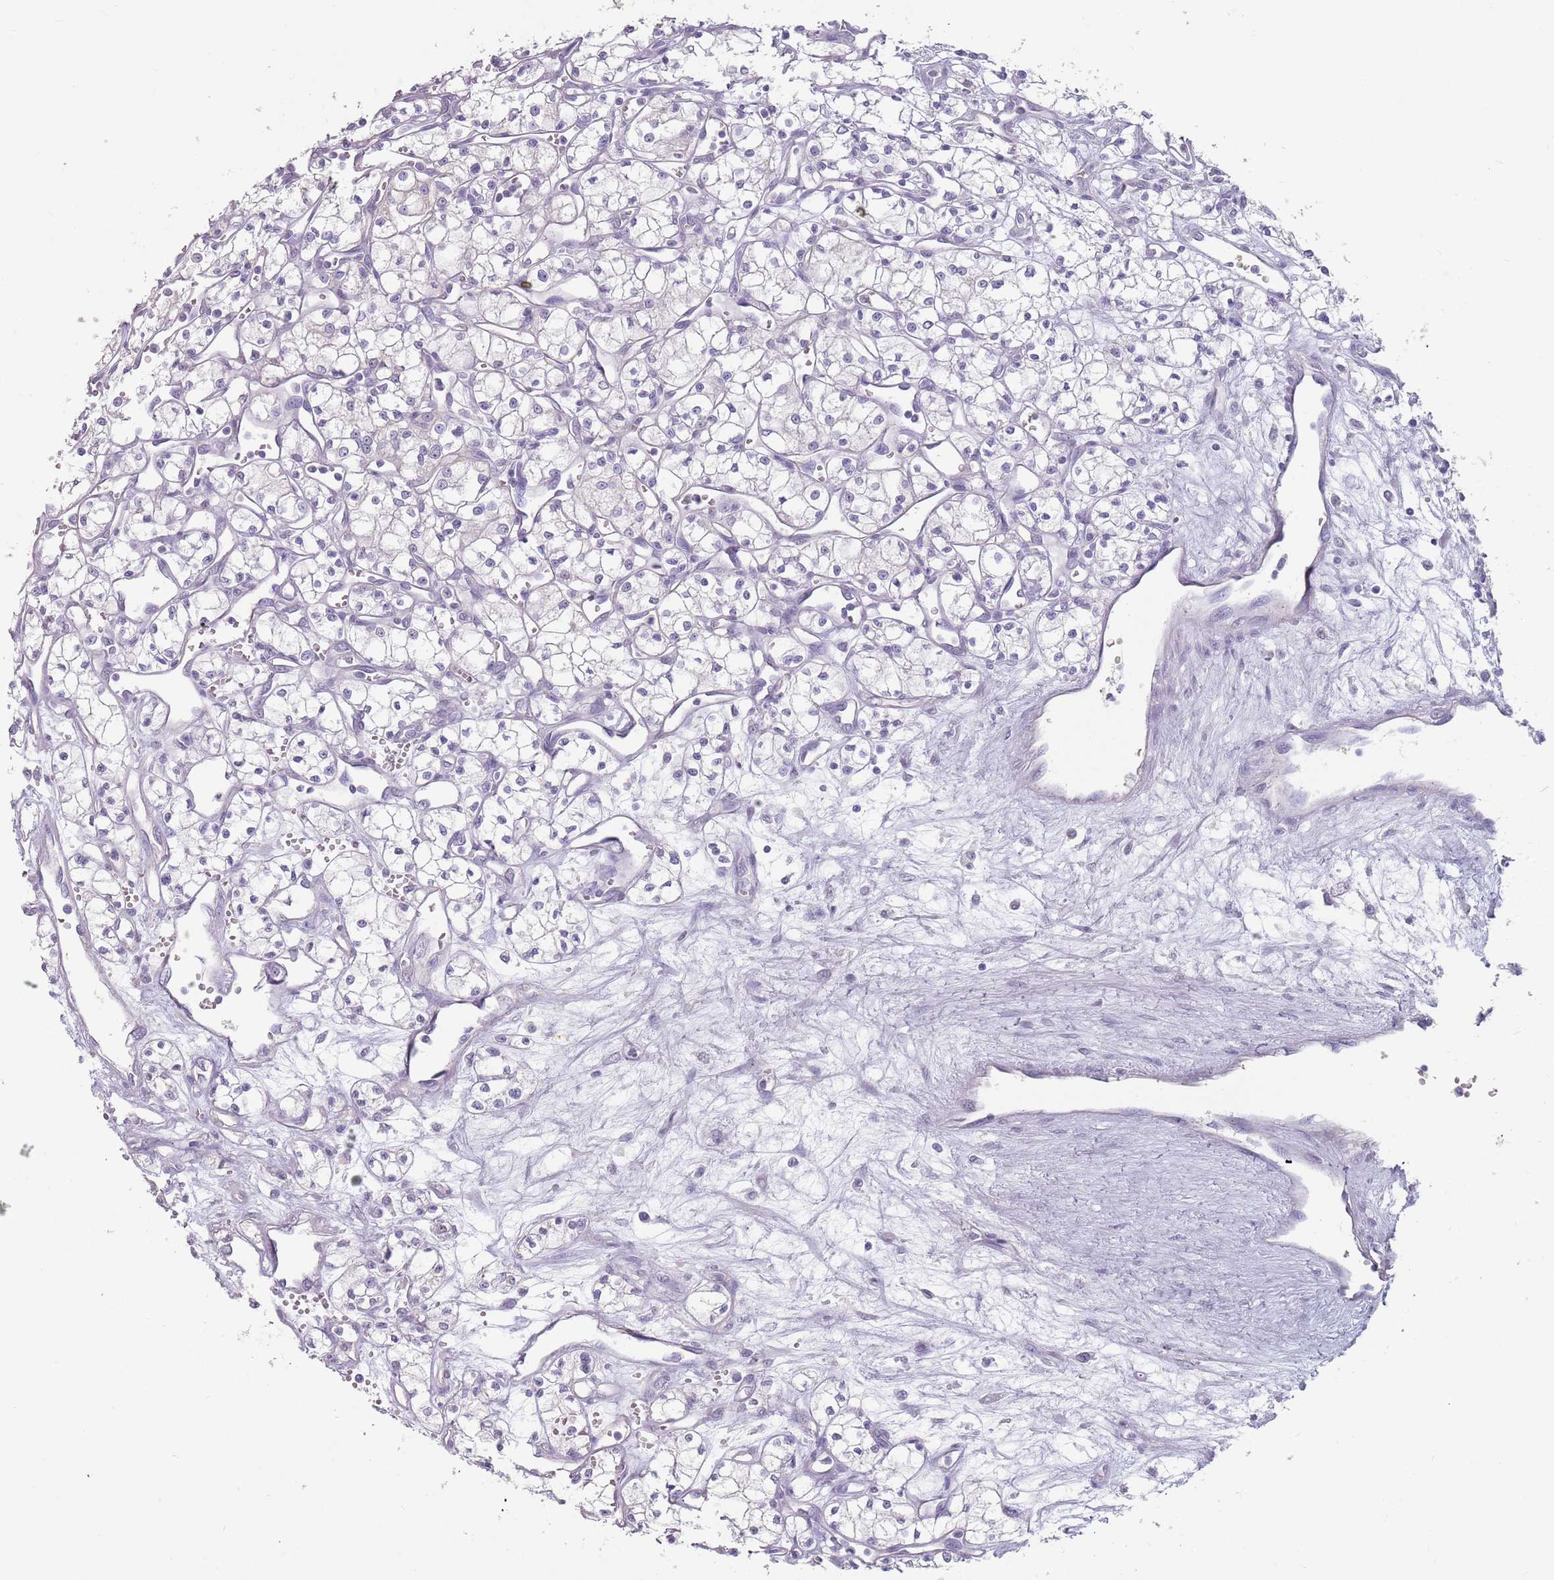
{"staining": {"intensity": "negative", "quantity": "none", "location": "none"}, "tissue": "renal cancer", "cell_type": "Tumor cells", "image_type": "cancer", "snomed": [{"axis": "morphology", "description": "Adenocarcinoma, NOS"}, {"axis": "topography", "description": "Kidney"}], "caption": "The photomicrograph displays no staining of tumor cells in renal adenocarcinoma.", "gene": "STYK1", "patient": {"sex": "male", "age": 59}}